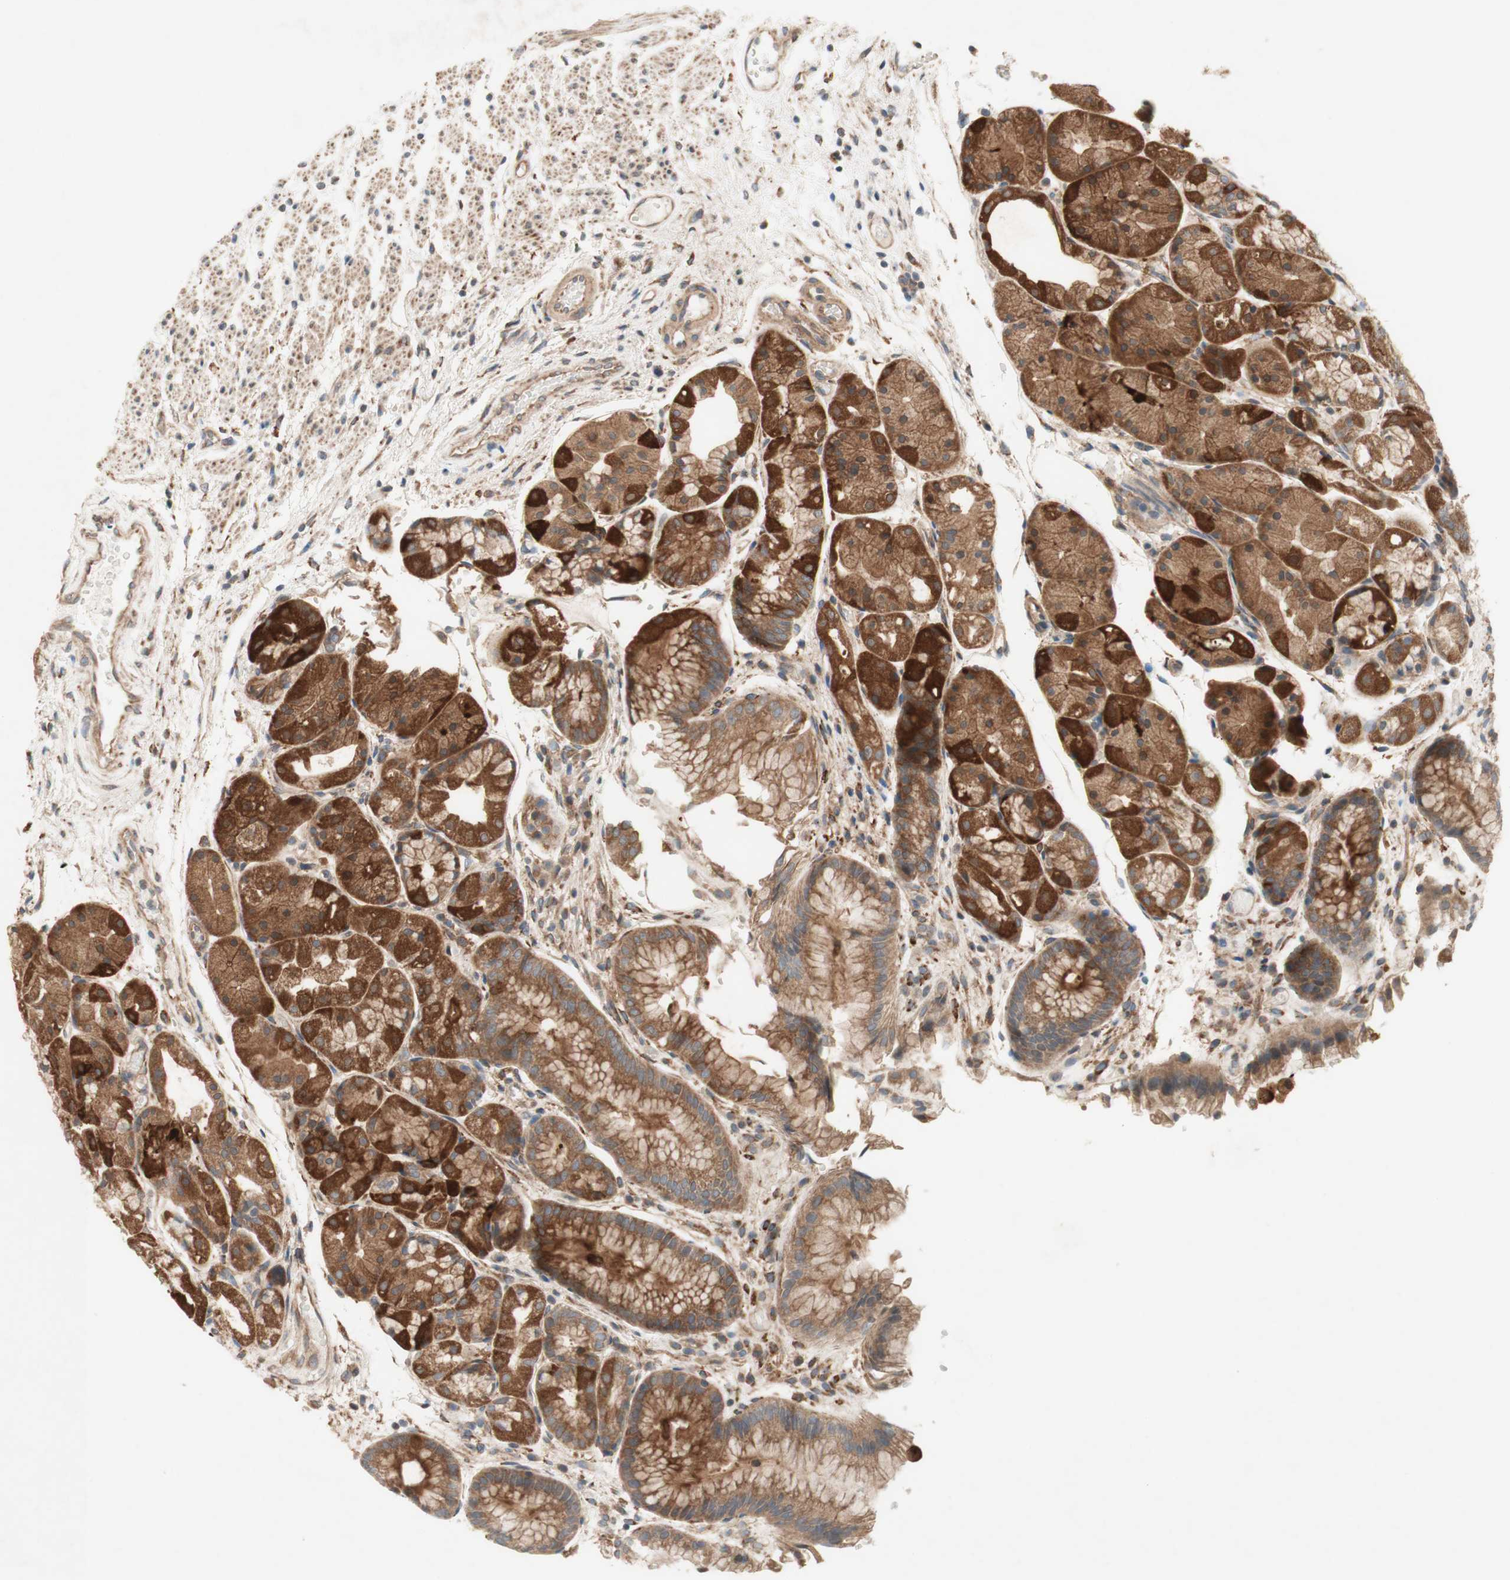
{"staining": {"intensity": "strong", "quantity": ">75%", "location": "cytoplasmic/membranous"}, "tissue": "stomach", "cell_type": "Glandular cells", "image_type": "normal", "snomed": [{"axis": "morphology", "description": "Normal tissue, NOS"}, {"axis": "topography", "description": "Stomach, upper"}], "caption": "A histopathology image of human stomach stained for a protein reveals strong cytoplasmic/membranous brown staining in glandular cells. (Brightfield microscopy of DAB IHC at high magnification).", "gene": "SOCS2", "patient": {"sex": "male", "age": 72}}